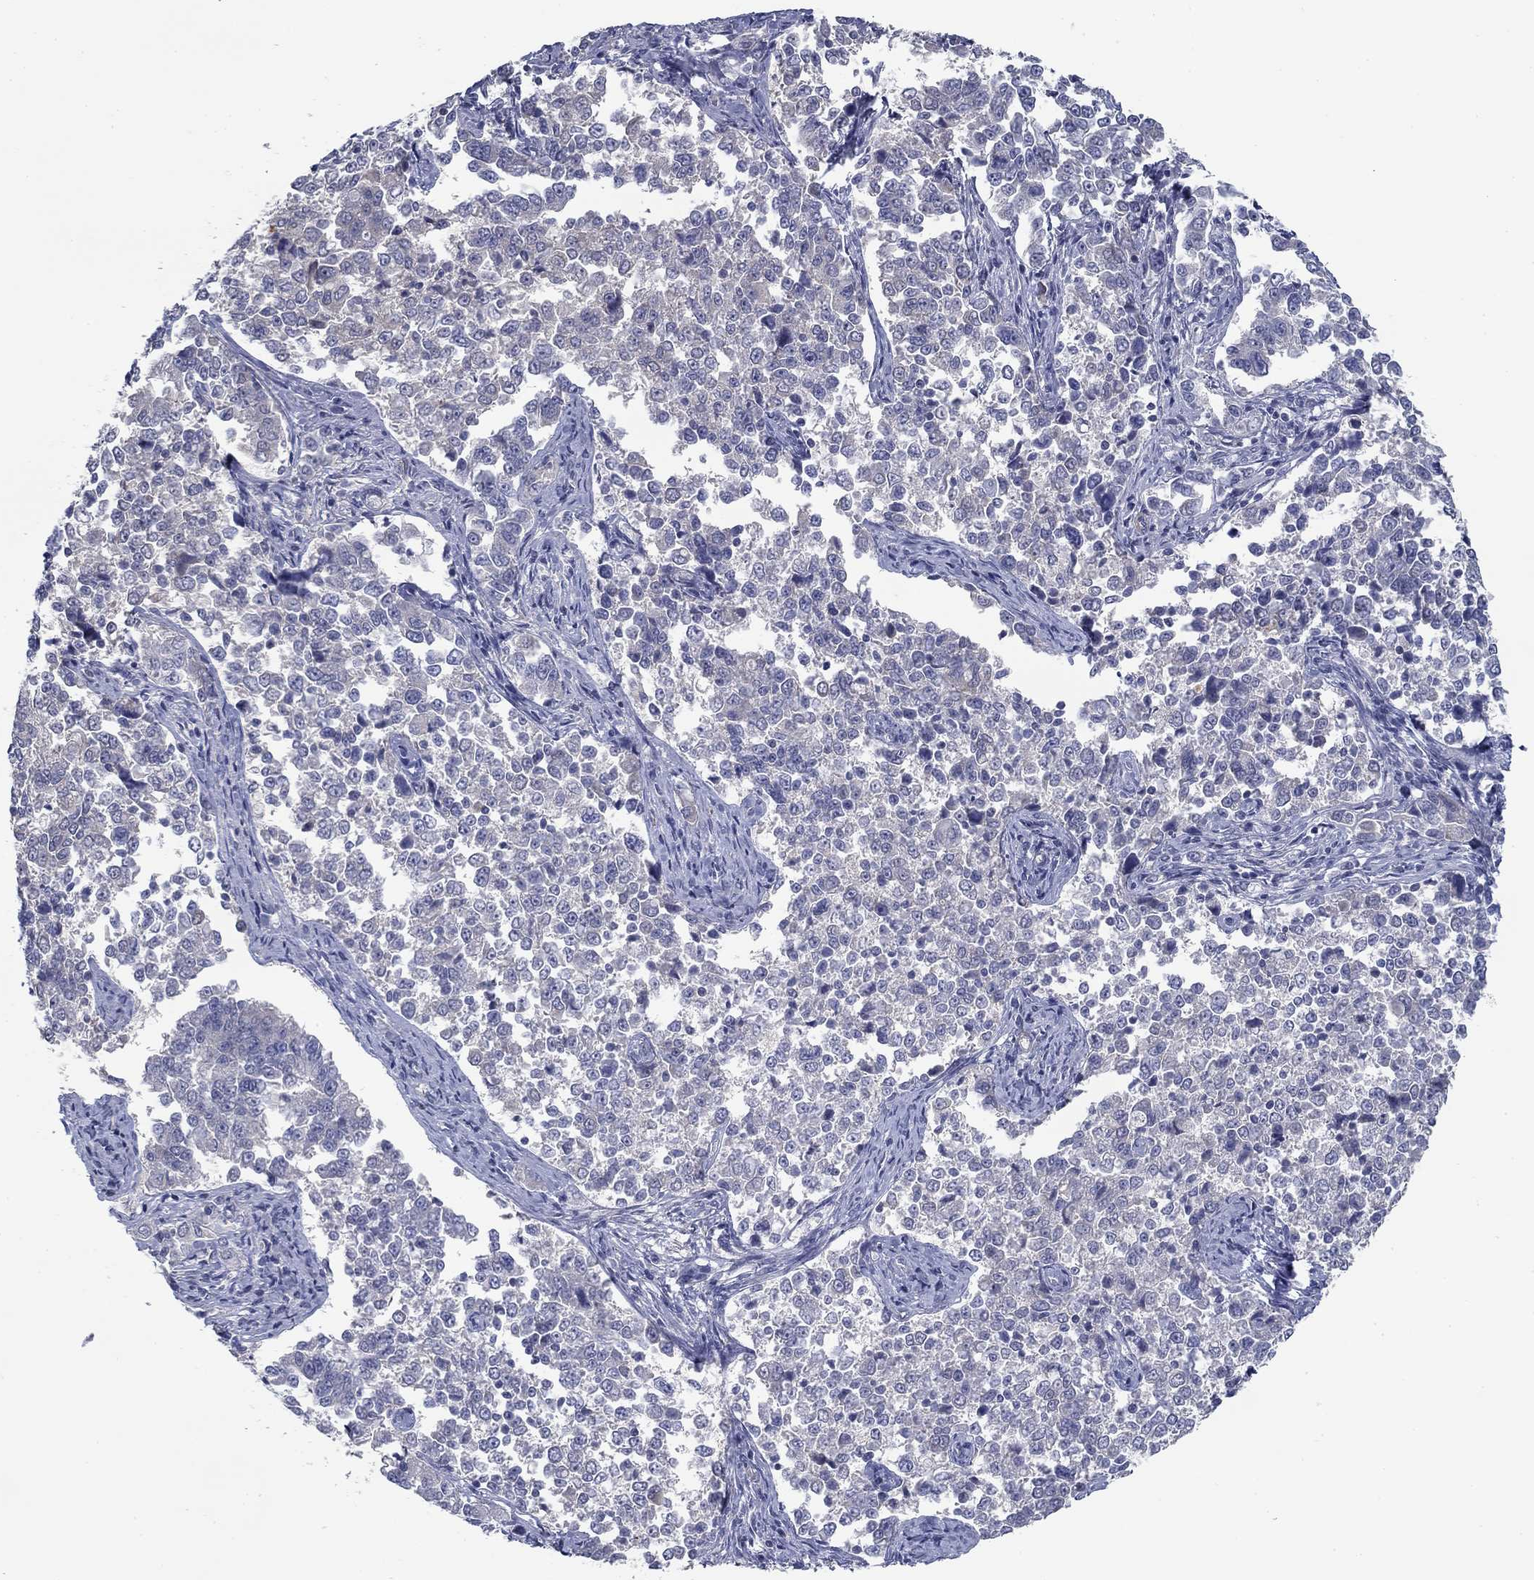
{"staining": {"intensity": "negative", "quantity": "none", "location": "none"}, "tissue": "endometrial cancer", "cell_type": "Tumor cells", "image_type": "cancer", "snomed": [{"axis": "morphology", "description": "Adenocarcinoma, NOS"}, {"axis": "topography", "description": "Endometrium"}], "caption": "Histopathology image shows no protein positivity in tumor cells of endometrial adenocarcinoma tissue.", "gene": "GRK7", "patient": {"sex": "female", "age": 43}}